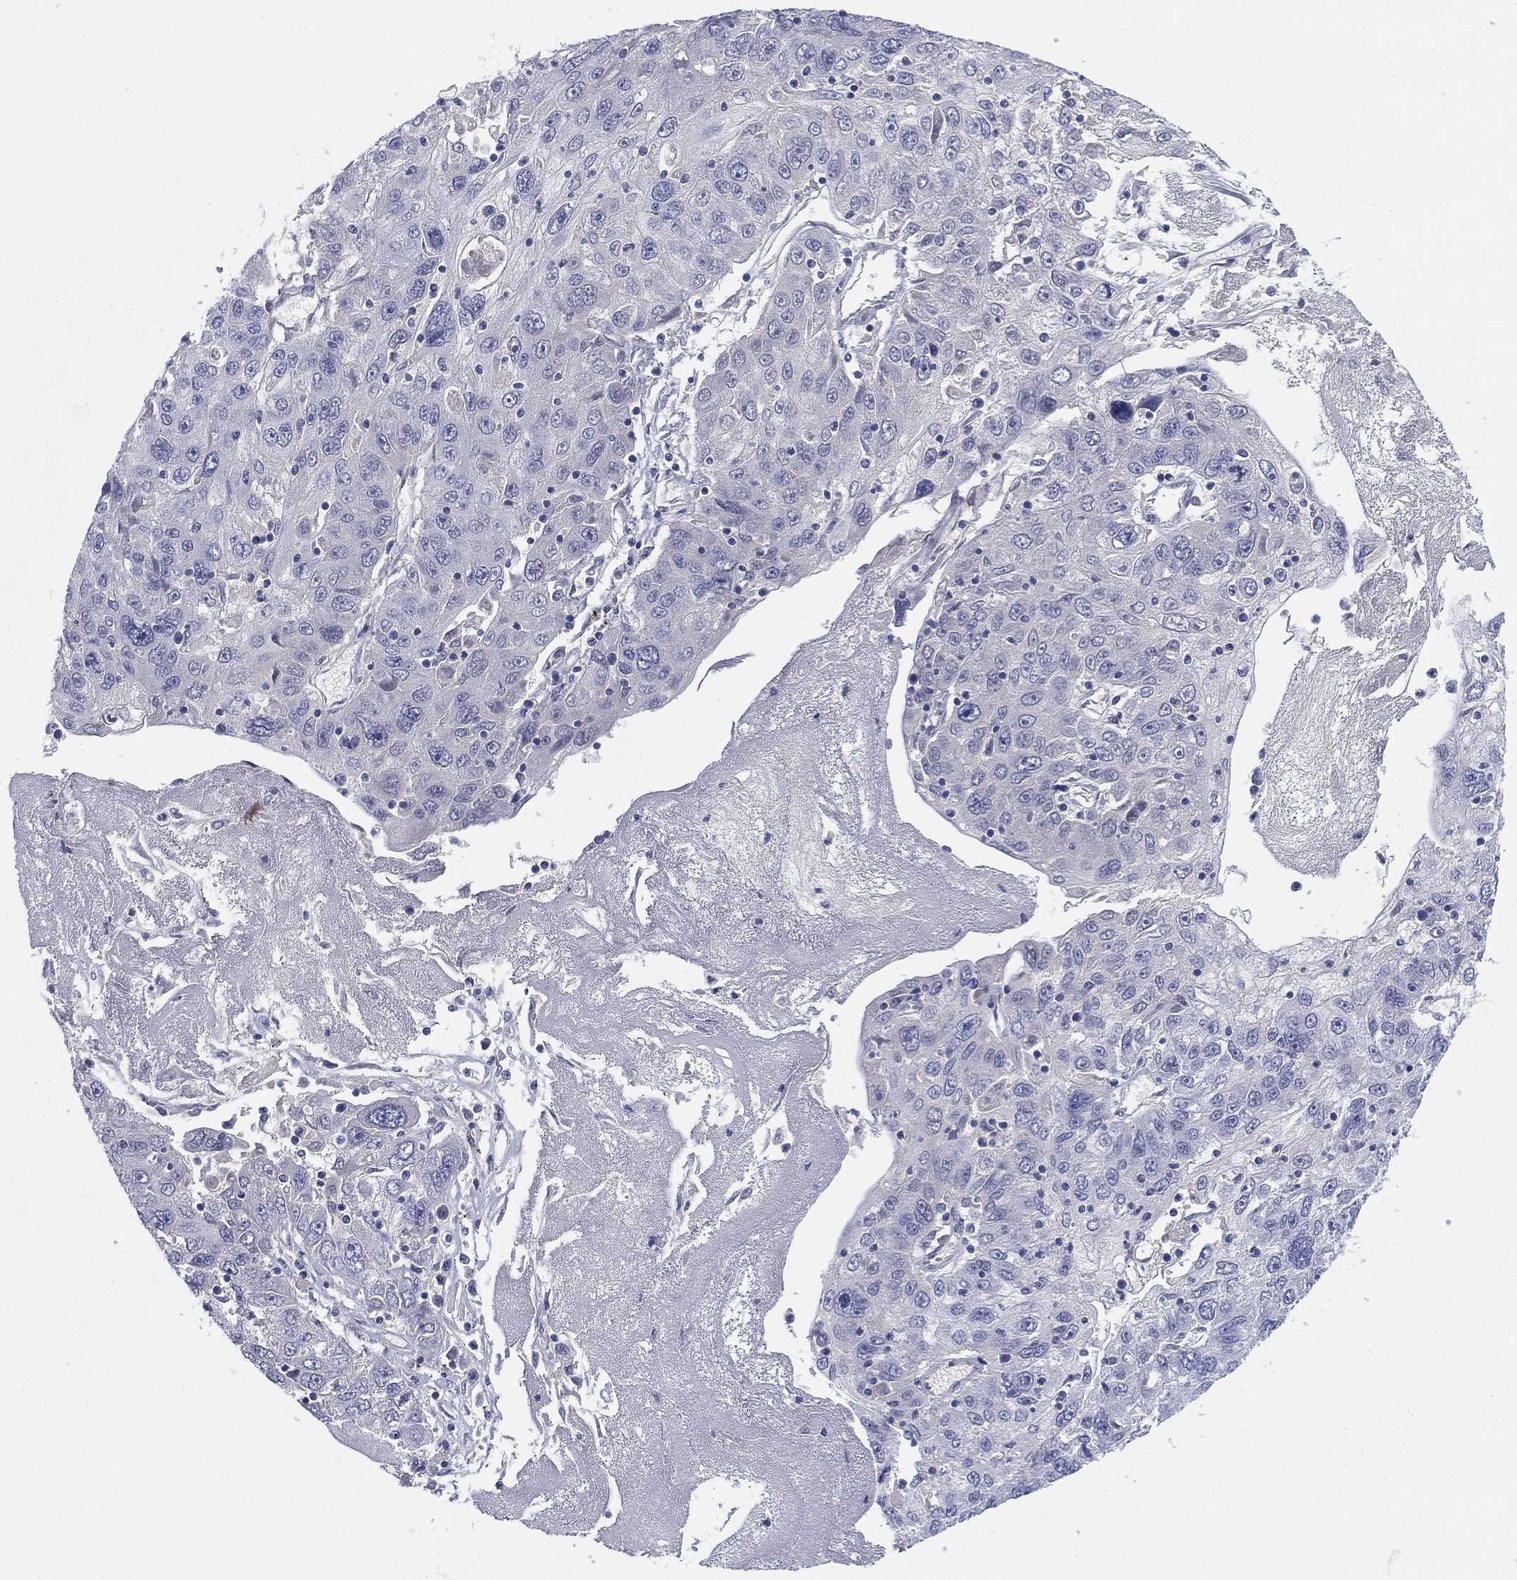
{"staining": {"intensity": "negative", "quantity": "none", "location": "none"}, "tissue": "stomach cancer", "cell_type": "Tumor cells", "image_type": "cancer", "snomed": [{"axis": "morphology", "description": "Adenocarcinoma, NOS"}, {"axis": "topography", "description": "Stomach"}], "caption": "Tumor cells are negative for protein expression in human stomach cancer (adenocarcinoma).", "gene": "CYP2D6", "patient": {"sex": "male", "age": 56}}